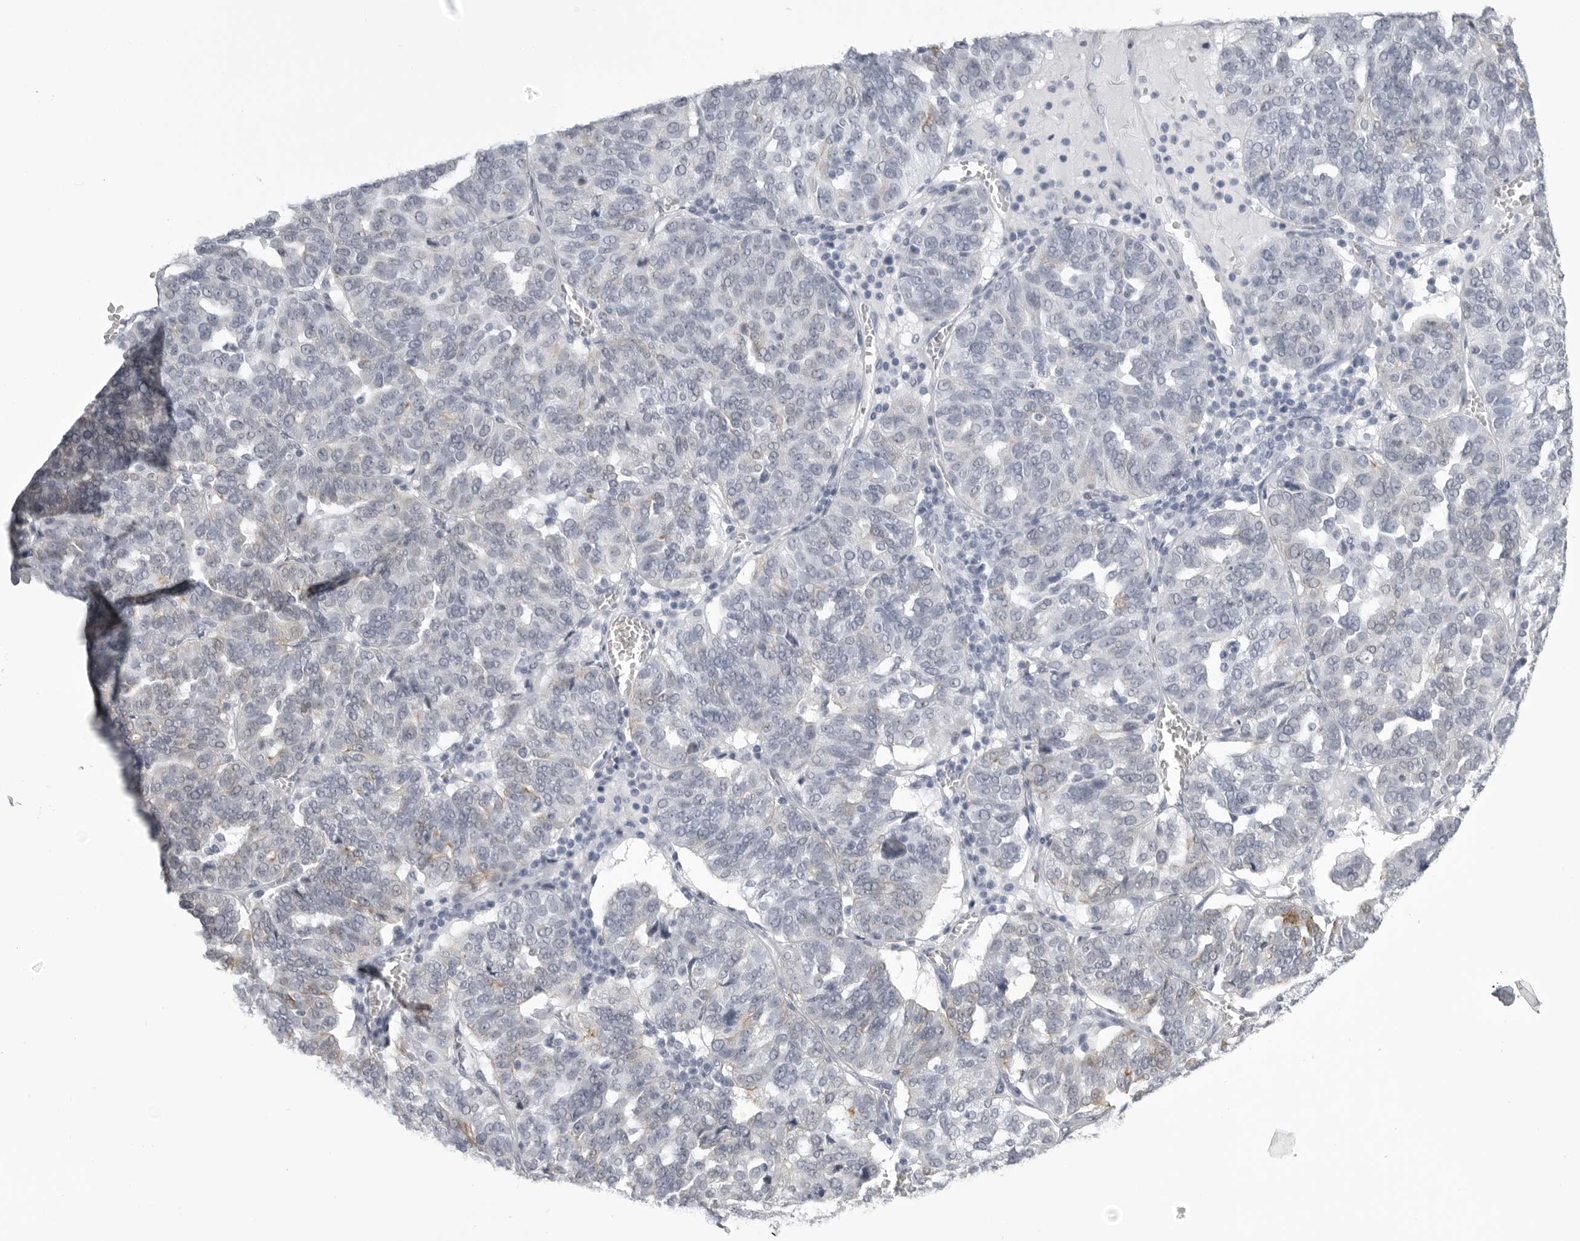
{"staining": {"intensity": "negative", "quantity": "none", "location": "none"}, "tissue": "ovarian cancer", "cell_type": "Tumor cells", "image_type": "cancer", "snomed": [{"axis": "morphology", "description": "Cystadenocarcinoma, serous, NOS"}, {"axis": "topography", "description": "Ovary"}], "caption": "Immunohistochemistry of human ovarian serous cystadenocarcinoma displays no positivity in tumor cells.", "gene": "UROD", "patient": {"sex": "female", "age": 59}}